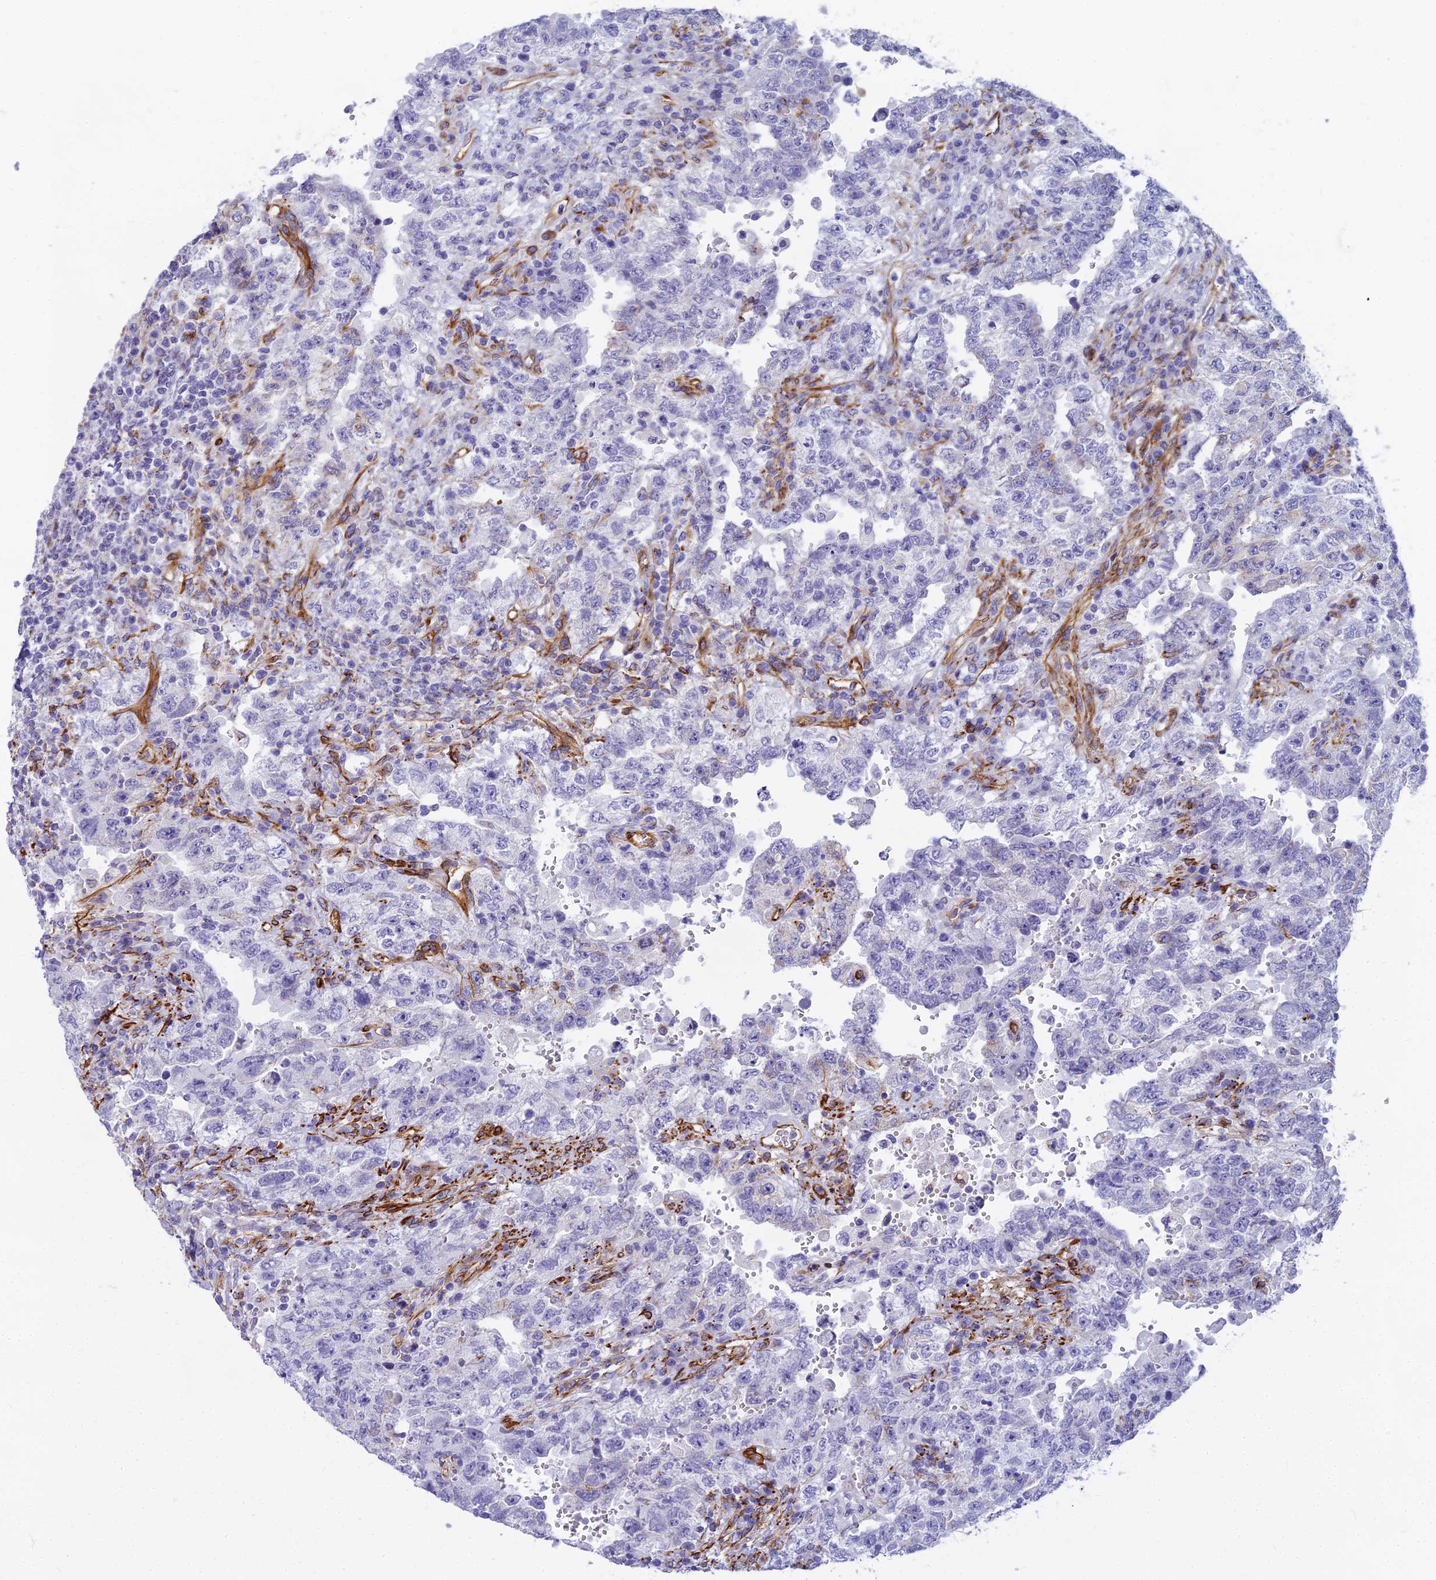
{"staining": {"intensity": "negative", "quantity": "none", "location": "none"}, "tissue": "testis cancer", "cell_type": "Tumor cells", "image_type": "cancer", "snomed": [{"axis": "morphology", "description": "Carcinoma, Embryonal, NOS"}, {"axis": "topography", "description": "Testis"}], "caption": "Tumor cells are negative for protein expression in human testis cancer. Brightfield microscopy of IHC stained with DAB (brown) and hematoxylin (blue), captured at high magnification.", "gene": "EVI2A", "patient": {"sex": "male", "age": 26}}